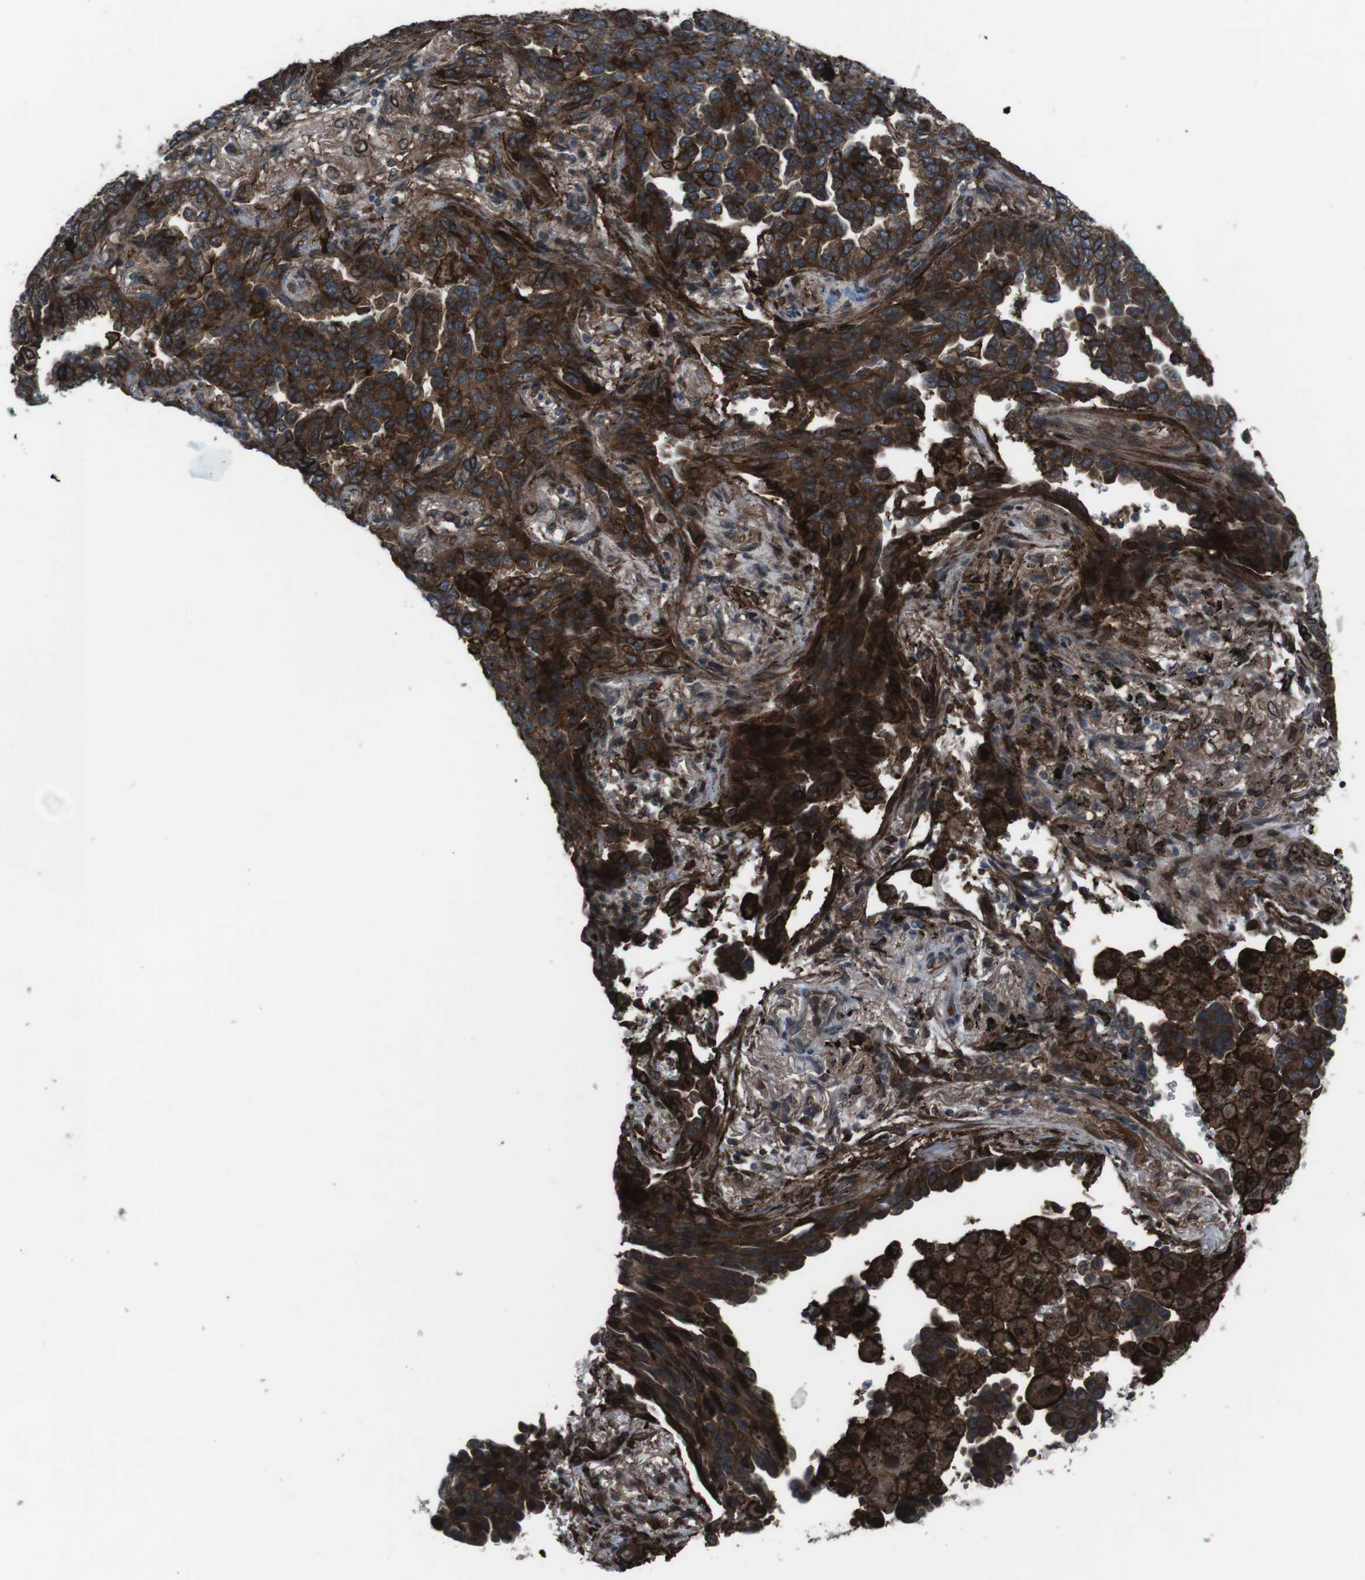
{"staining": {"intensity": "strong", "quantity": ">75%", "location": "cytoplasmic/membranous"}, "tissue": "lung cancer", "cell_type": "Tumor cells", "image_type": "cancer", "snomed": [{"axis": "morphology", "description": "Normal tissue, NOS"}, {"axis": "morphology", "description": "Adenocarcinoma, NOS"}, {"axis": "topography", "description": "Lung"}], "caption": "Adenocarcinoma (lung) stained with DAB immunohistochemistry displays high levels of strong cytoplasmic/membranous expression in approximately >75% of tumor cells.", "gene": "GDF10", "patient": {"sex": "male", "age": 59}}